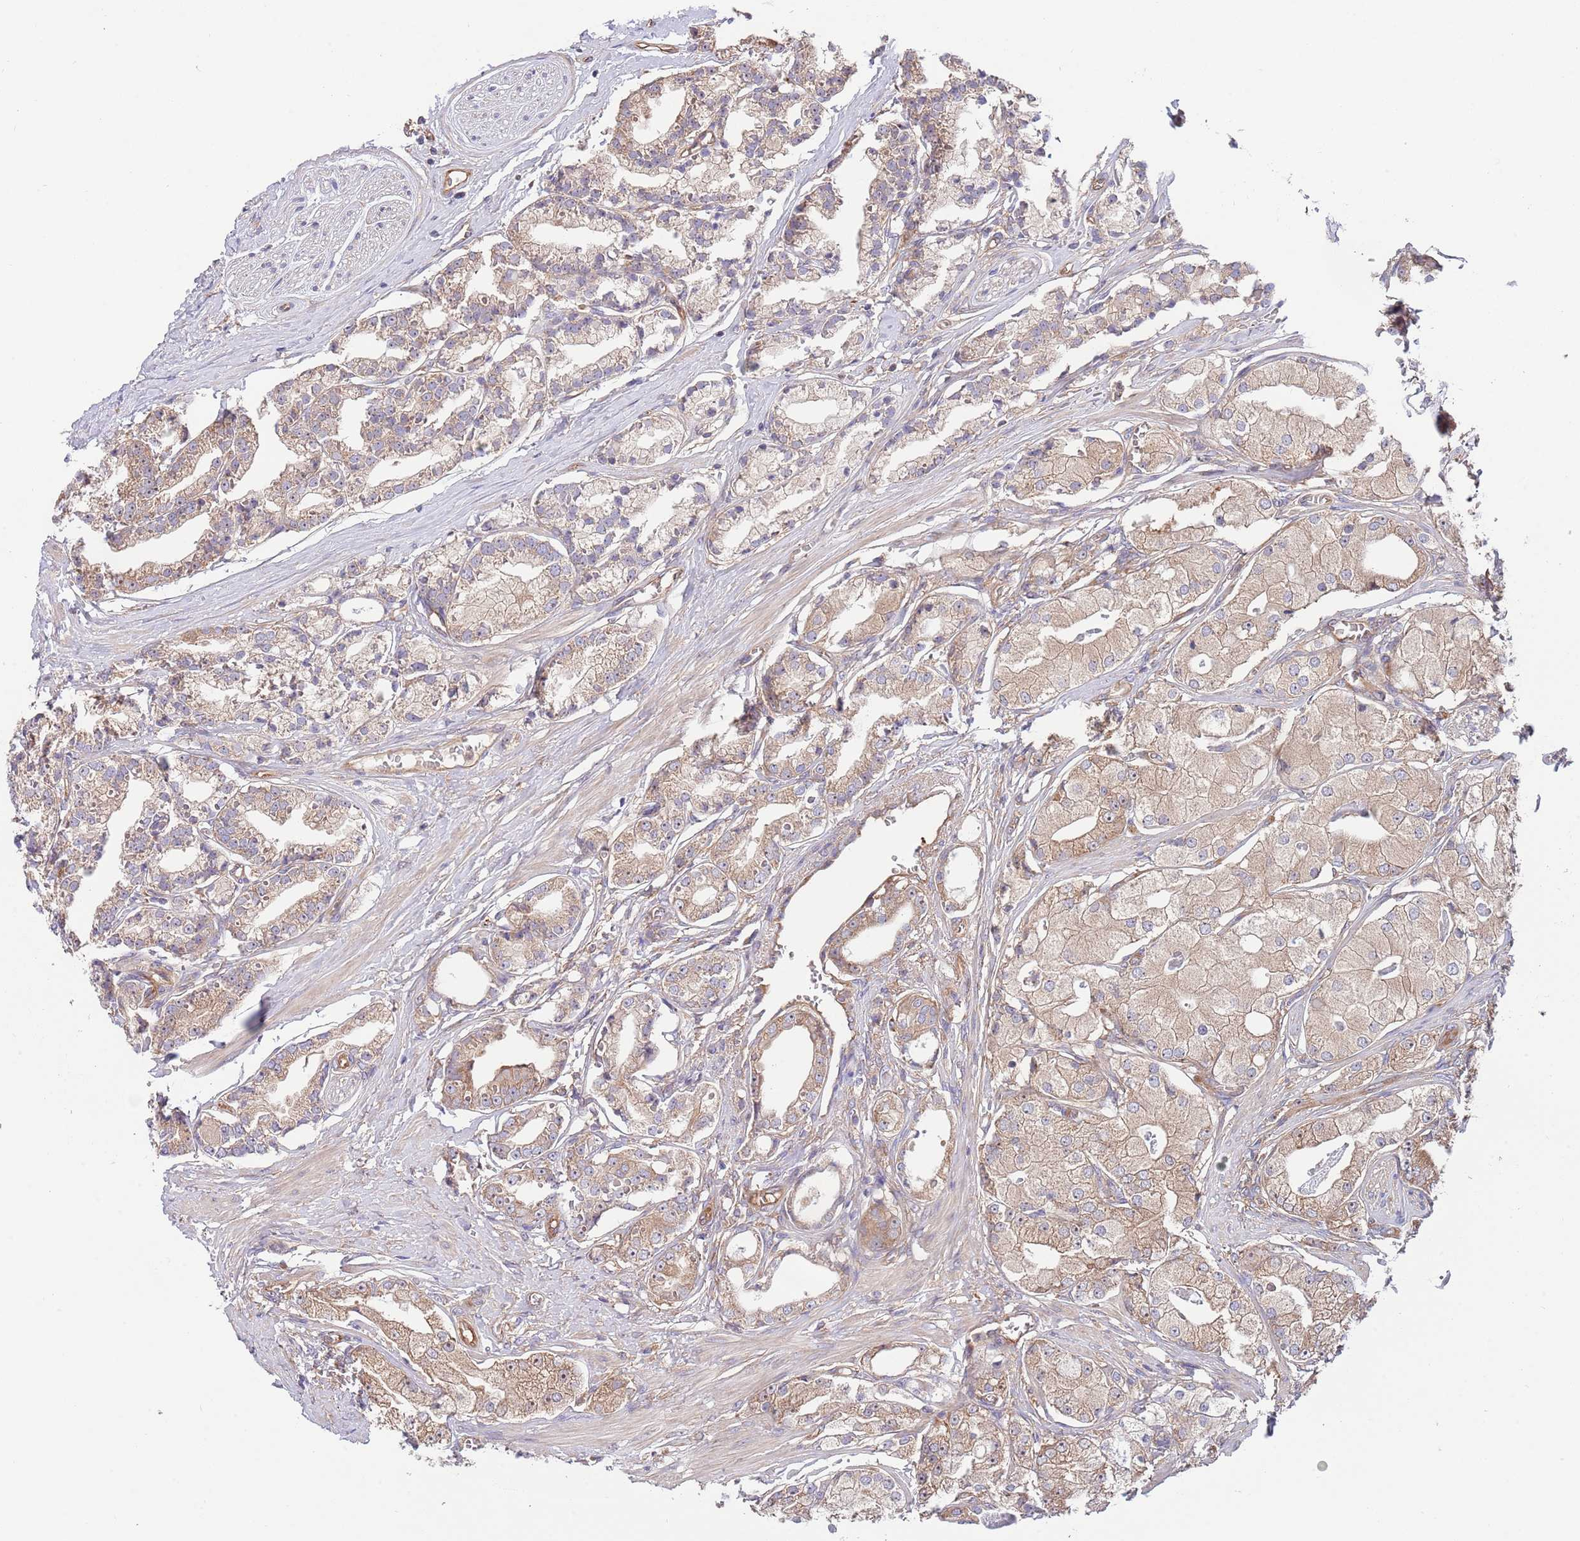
{"staining": {"intensity": "weak", "quantity": ">75%", "location": "cytoplasmic/membranous"}, "tissue": "prostate cancer", "cell_type": "Tumor cells", "image_type": "cancer", "snomed": [{"axis": "morphology", "description": "Adenocarcinoma, High grade"}, {"axis": "topography", "description": "Prostate"}], "caption": "Brown immunohistochemical staining in prostate cancer (adenocarcinoma (high-grade)) displays weak cytoplasmic/membranous positivity in approximately >75% of tumor cells. The staining is performed using DAB (3,3'-diaminobenzidine) brown chromogen to label protein expression. The nuclei are counter-stained blue using hematoxylin.", "gene": "EIF3F", "patient": {"sex": "male", "age": 71}}